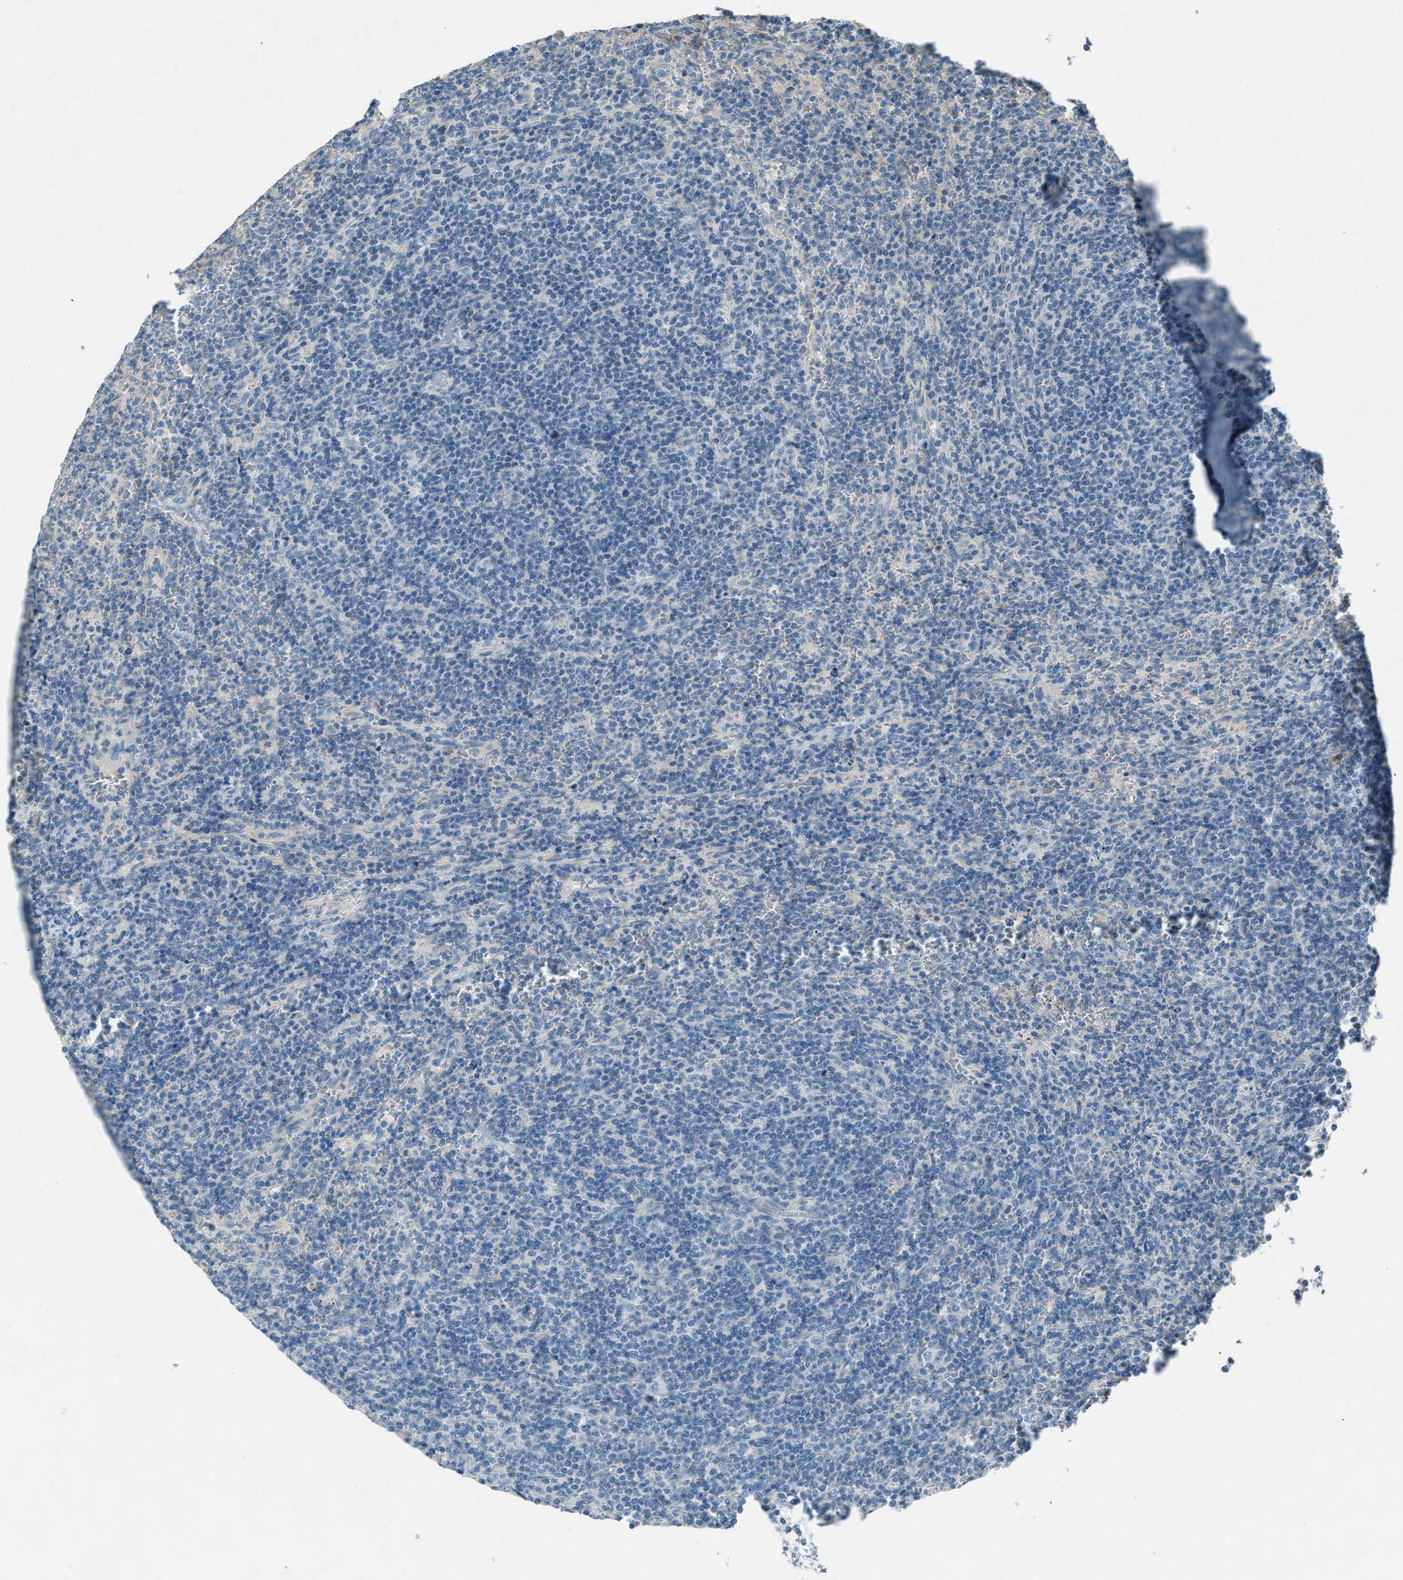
{"staining": {"intensity": "negative", "quantity": "none", "location": "none"}, "tissue": "lymphoma", "cell_type": "Tumor cells", "image_type": "cancer", "snomed": [{"axis": "morphology", "description": "Malignant lymphoma, non-Hodgkin's type, Low grade"}, {"axis": "topography", "description": "Spleen"}], "caption": "Tumor cells show no significant protein positivity in lymphoma.", "gene": "FBLN2", "patient": {"sex": "female", "age": 50}}